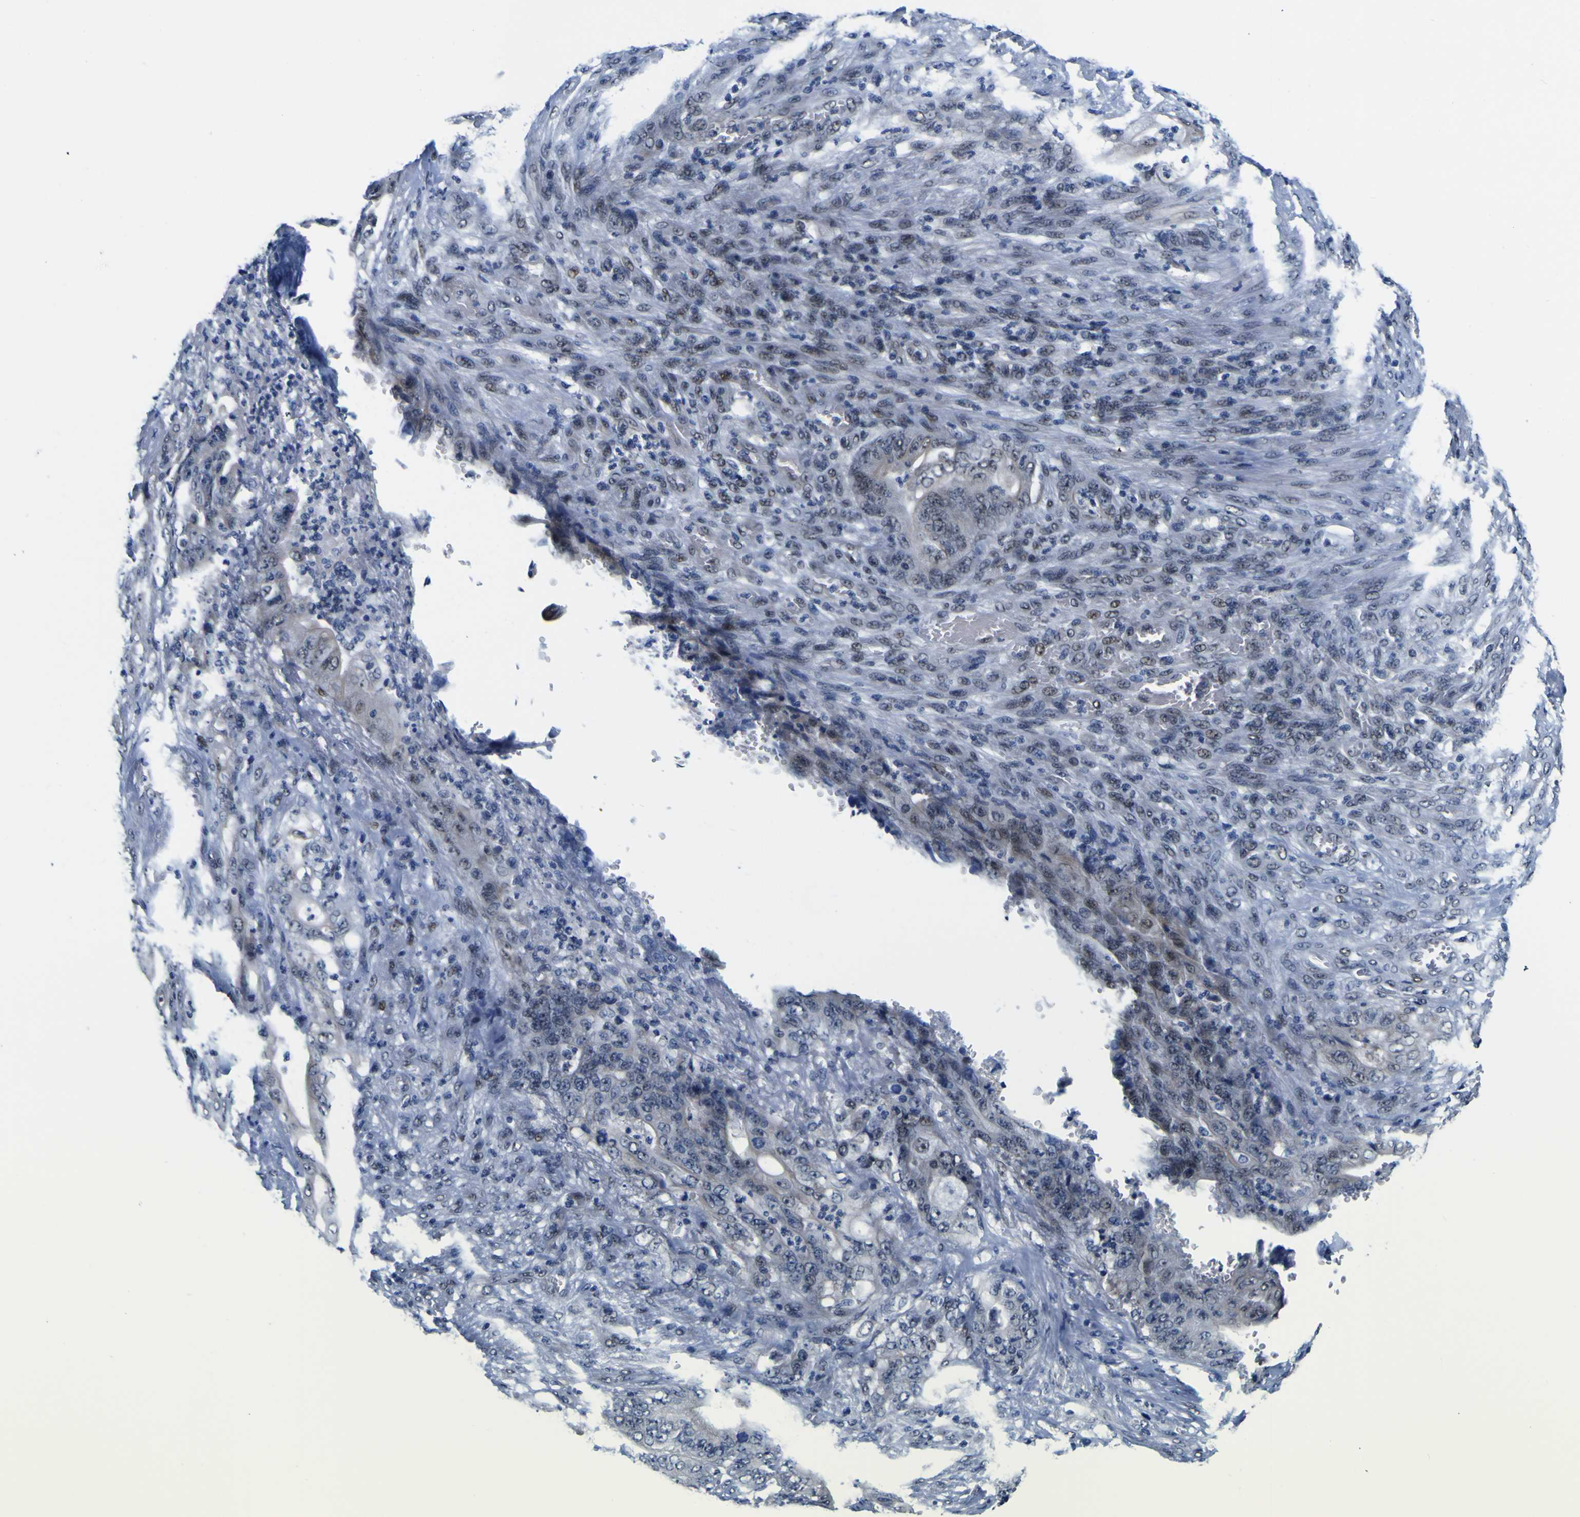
{"staining": {"intensity": "negative", "quantity": "none", "location": "none"}, "tissue": "stomach cancer", "cell_type": "Tumor cells", "image_type": "cancer", "snomed": [{"axis": "morphology", "description": "Adenocarcinoma, NOS"}, {"axis": "topography", "description": "Stomach"}], "caption": "A histopathology image of stomach cancer stained for a protein exhibits no brown staining in tumor cells.", "gene": "CUL4B", "patient": {"sex": "female", "age": 73}}